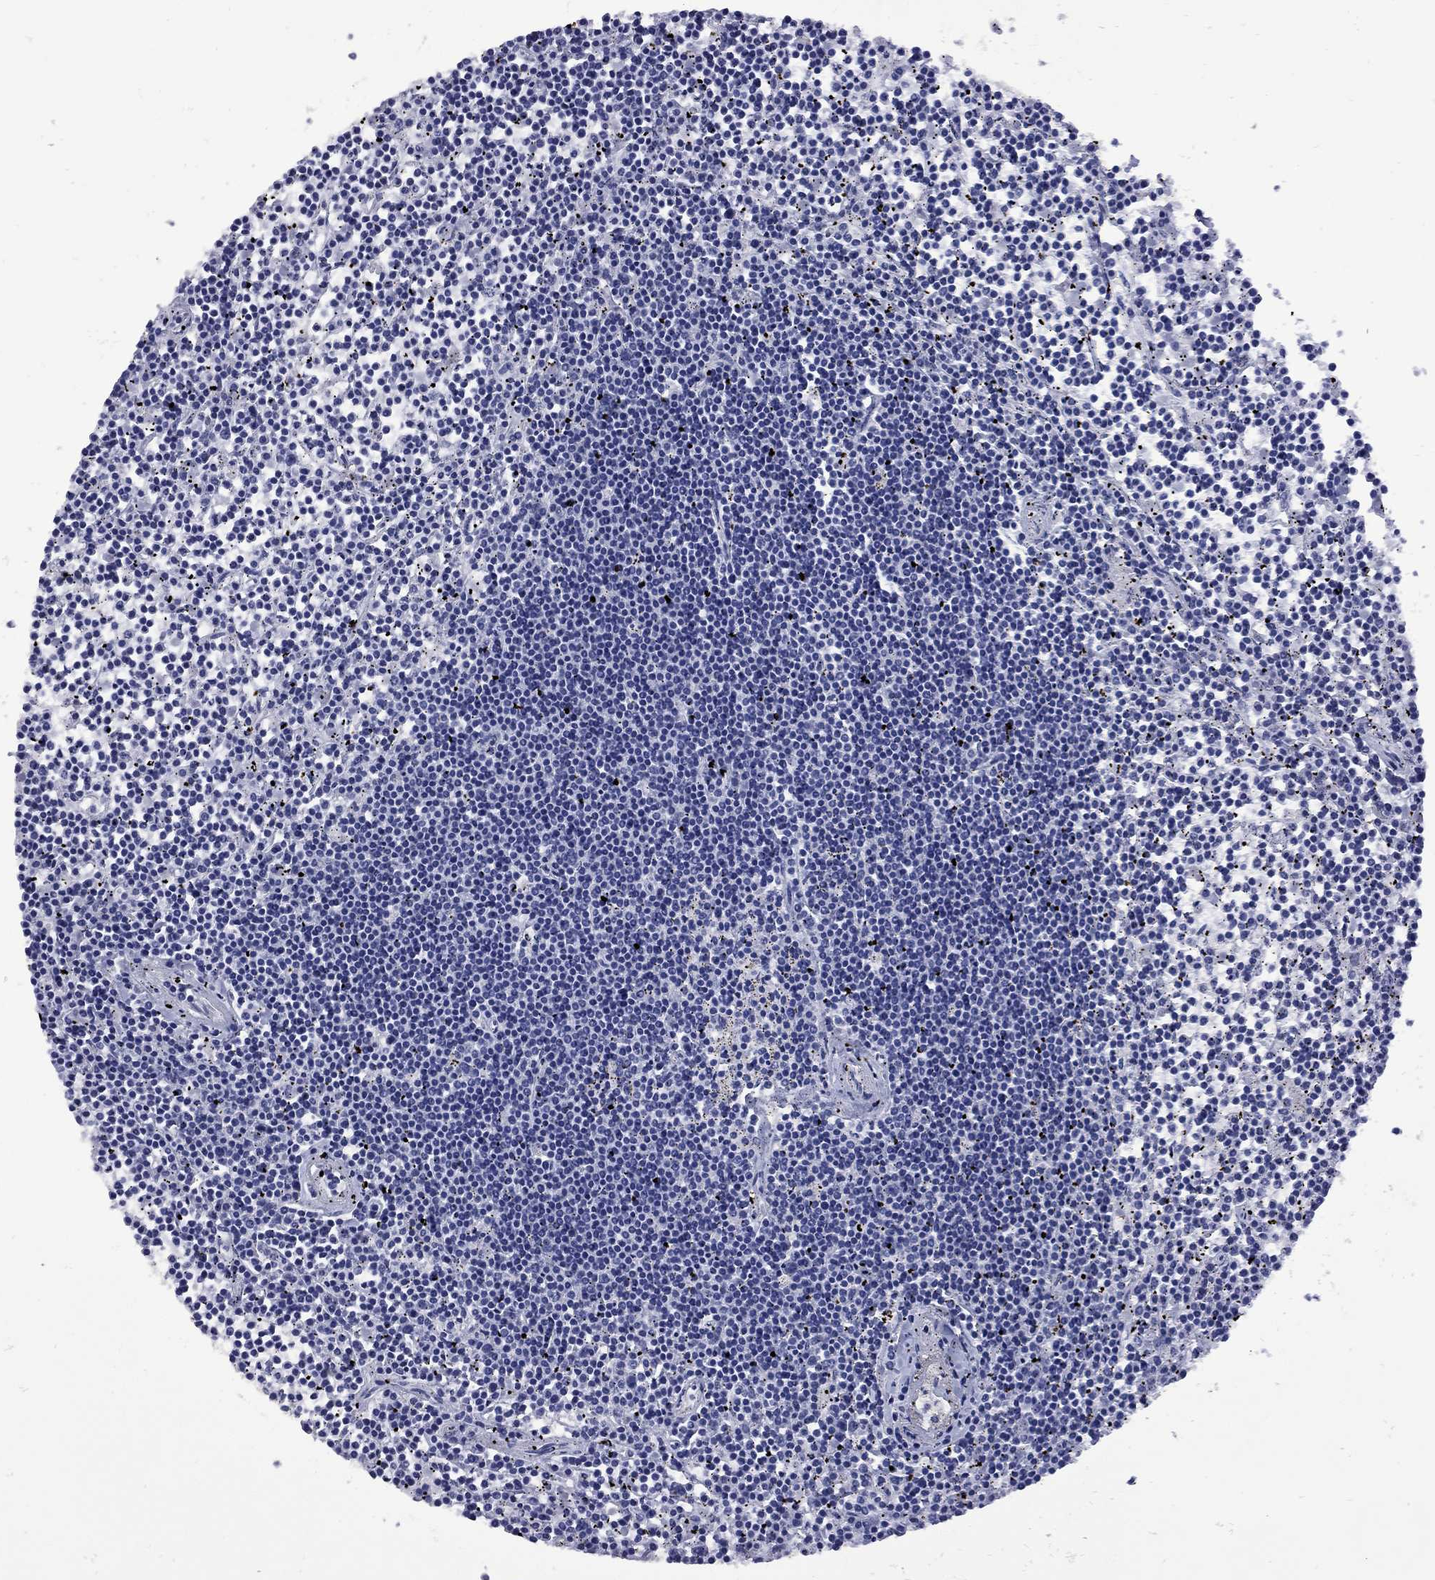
{"staining": {"intensity": "negative", "quantity": "none", "location": "none"}, "tissue": "lymphoma", "cell_type": "Tumor cells", "image_type": "cancer", "snomed": [{"axis": "morphology", "description": "Malignant lymphoma, non-Hodgkin's type, Low grade"}, {"axis": "topography", "description": "Spleen"}], "caption": "Immunohistochemical staining of human lymphoma demonstrates no significant staining in tumor cells.", "gene": "EPPIN", "patient": {"sex": "female", "age": 19}}